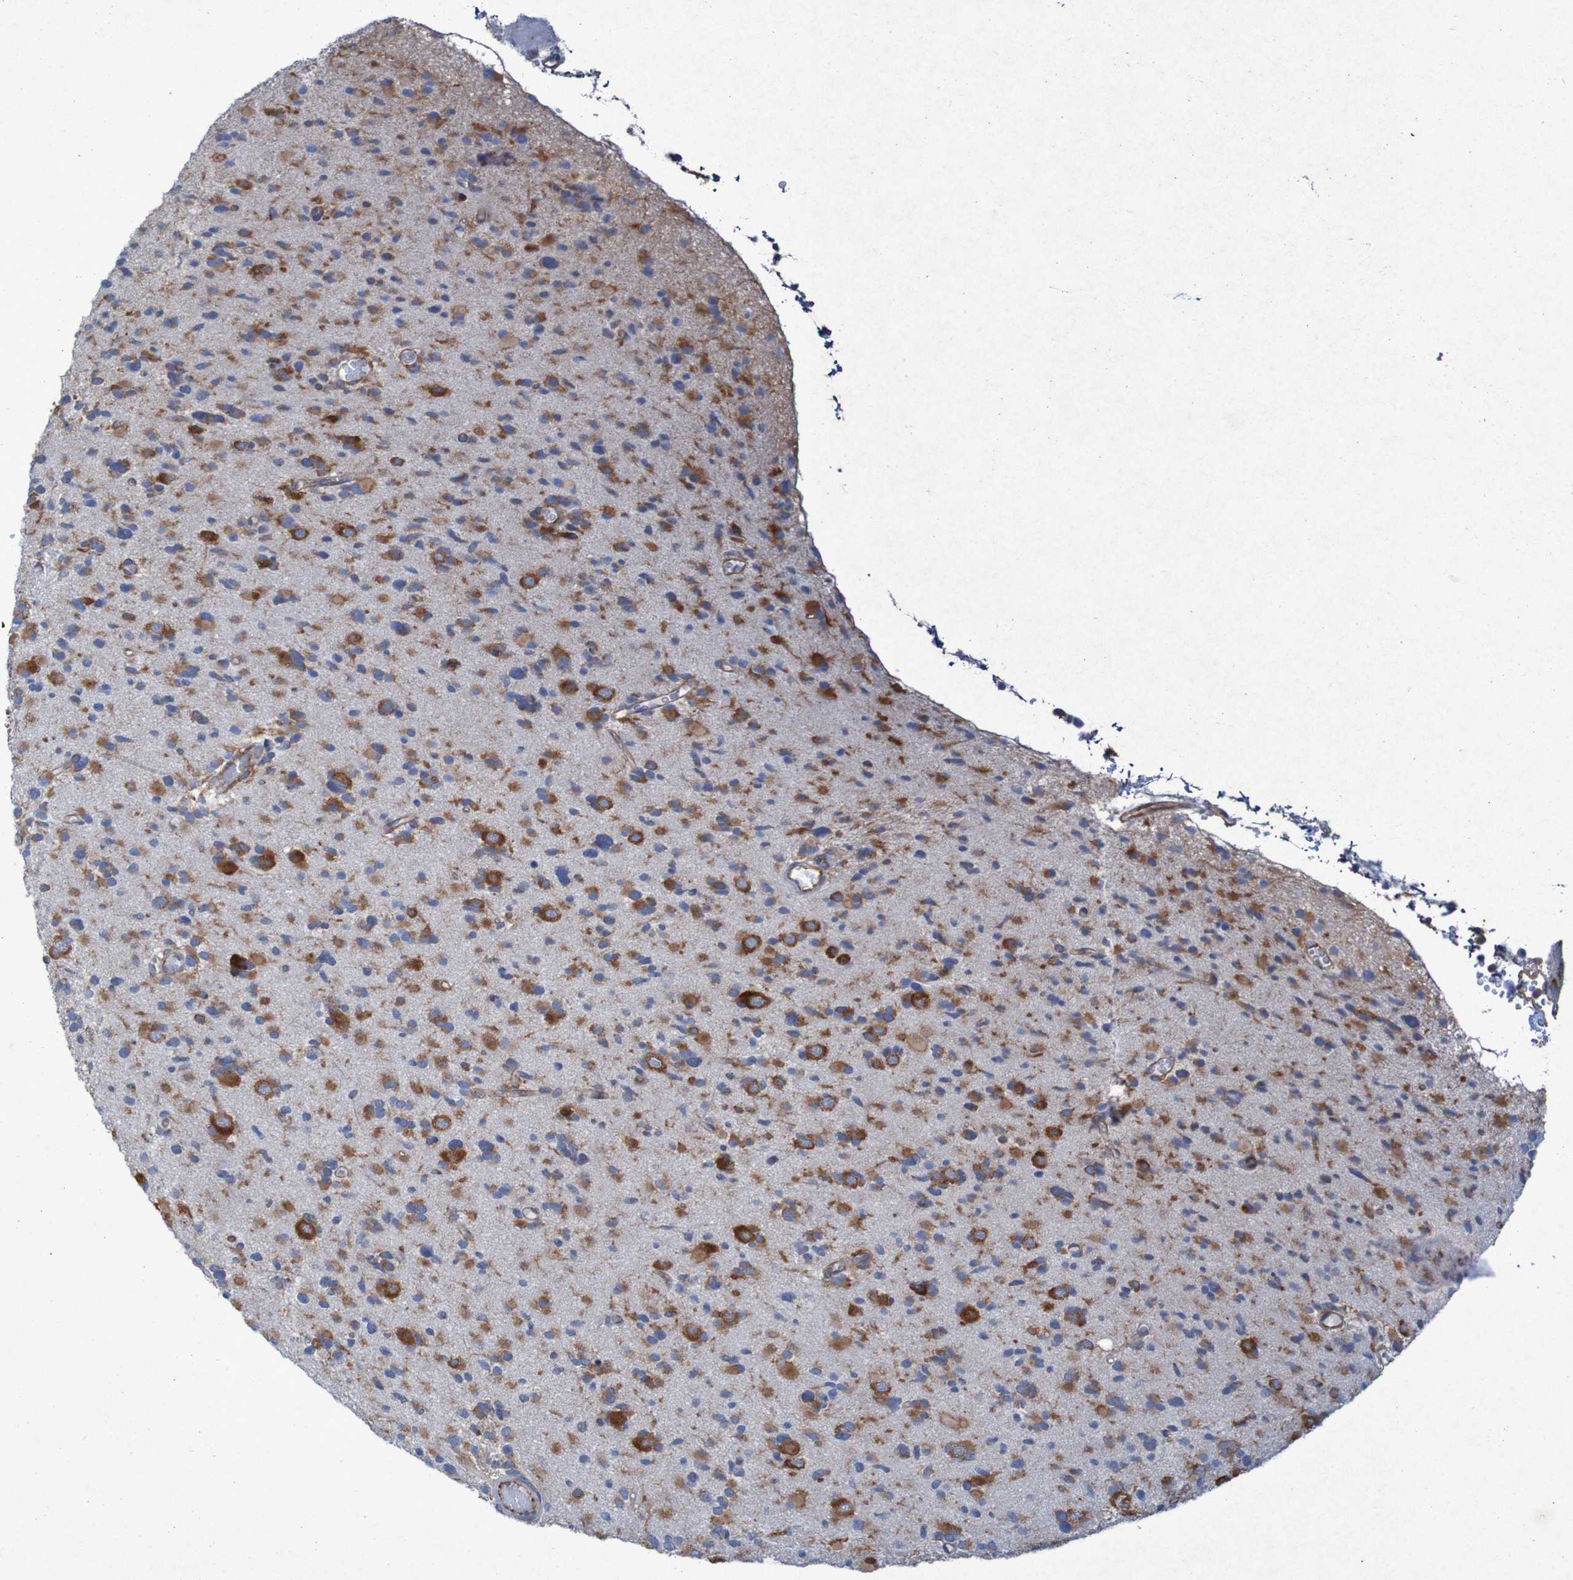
{"staining": {"intensity": "strong", "quantity": "25%-75%", "location": "cytoplasmic/membranous"}, "tissue": "glioma", "cell_type": "Tumor cells", "image_type": "cancer", "snomed": [{"axis": "morphology", "description": "Glioma, malignant, Low grade"}, {"axis": "topography", "description": "Brain"}], "caption": "DAB immunohistochemical staining of malignant low-grade glioma reveals strong cytoplasmic/membranous protein positivity in about 25%-75% of tumor cells. The staining was performed using DAB (3,3'-diaminobenzidine), with brown indicating positive protein expression. Nuclei are stained blue with hematoxylin.", "gene": "RPL10", "patient": {"sex": "female", "age": 22}}